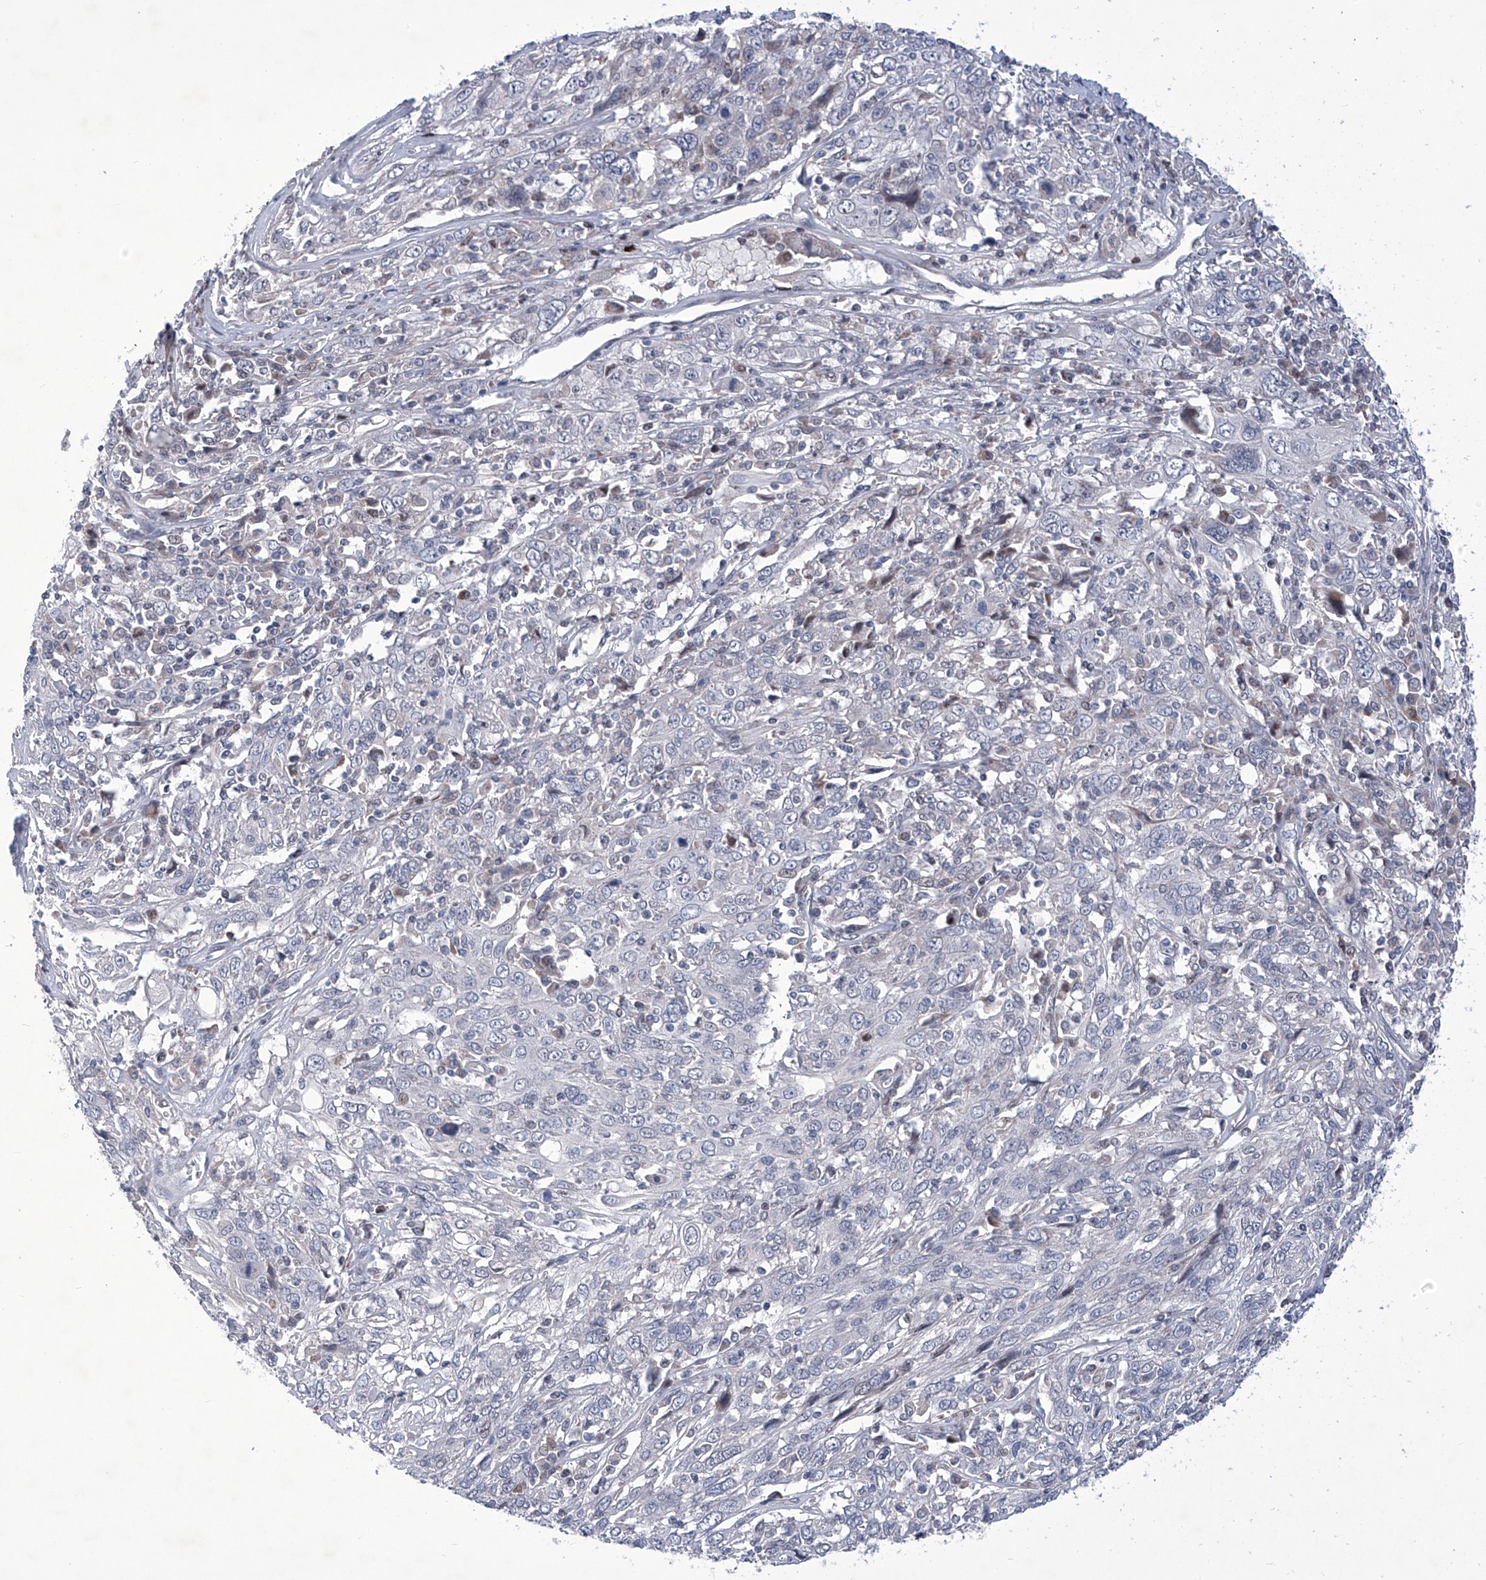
{"staining": {"intensity": "negative", "quantity": "none", "location": "none"}, "tissue": "cervical cancer", "cell_type": "Tumor cells", "image_type": "cancer", "snomed": [{"axis": "morphology", "description": "Squamous cell carcinoma, NOS"}, {"axis": "topography", "description": "Cervix"}], "caption": "This is a image of immunohistochemistry staining of cervical cancer (squamous cell carcinoma), which shows no staining in tumor cells.", "gene": "NUFIP1", "patient": {"sex": "female", "age": 46}}